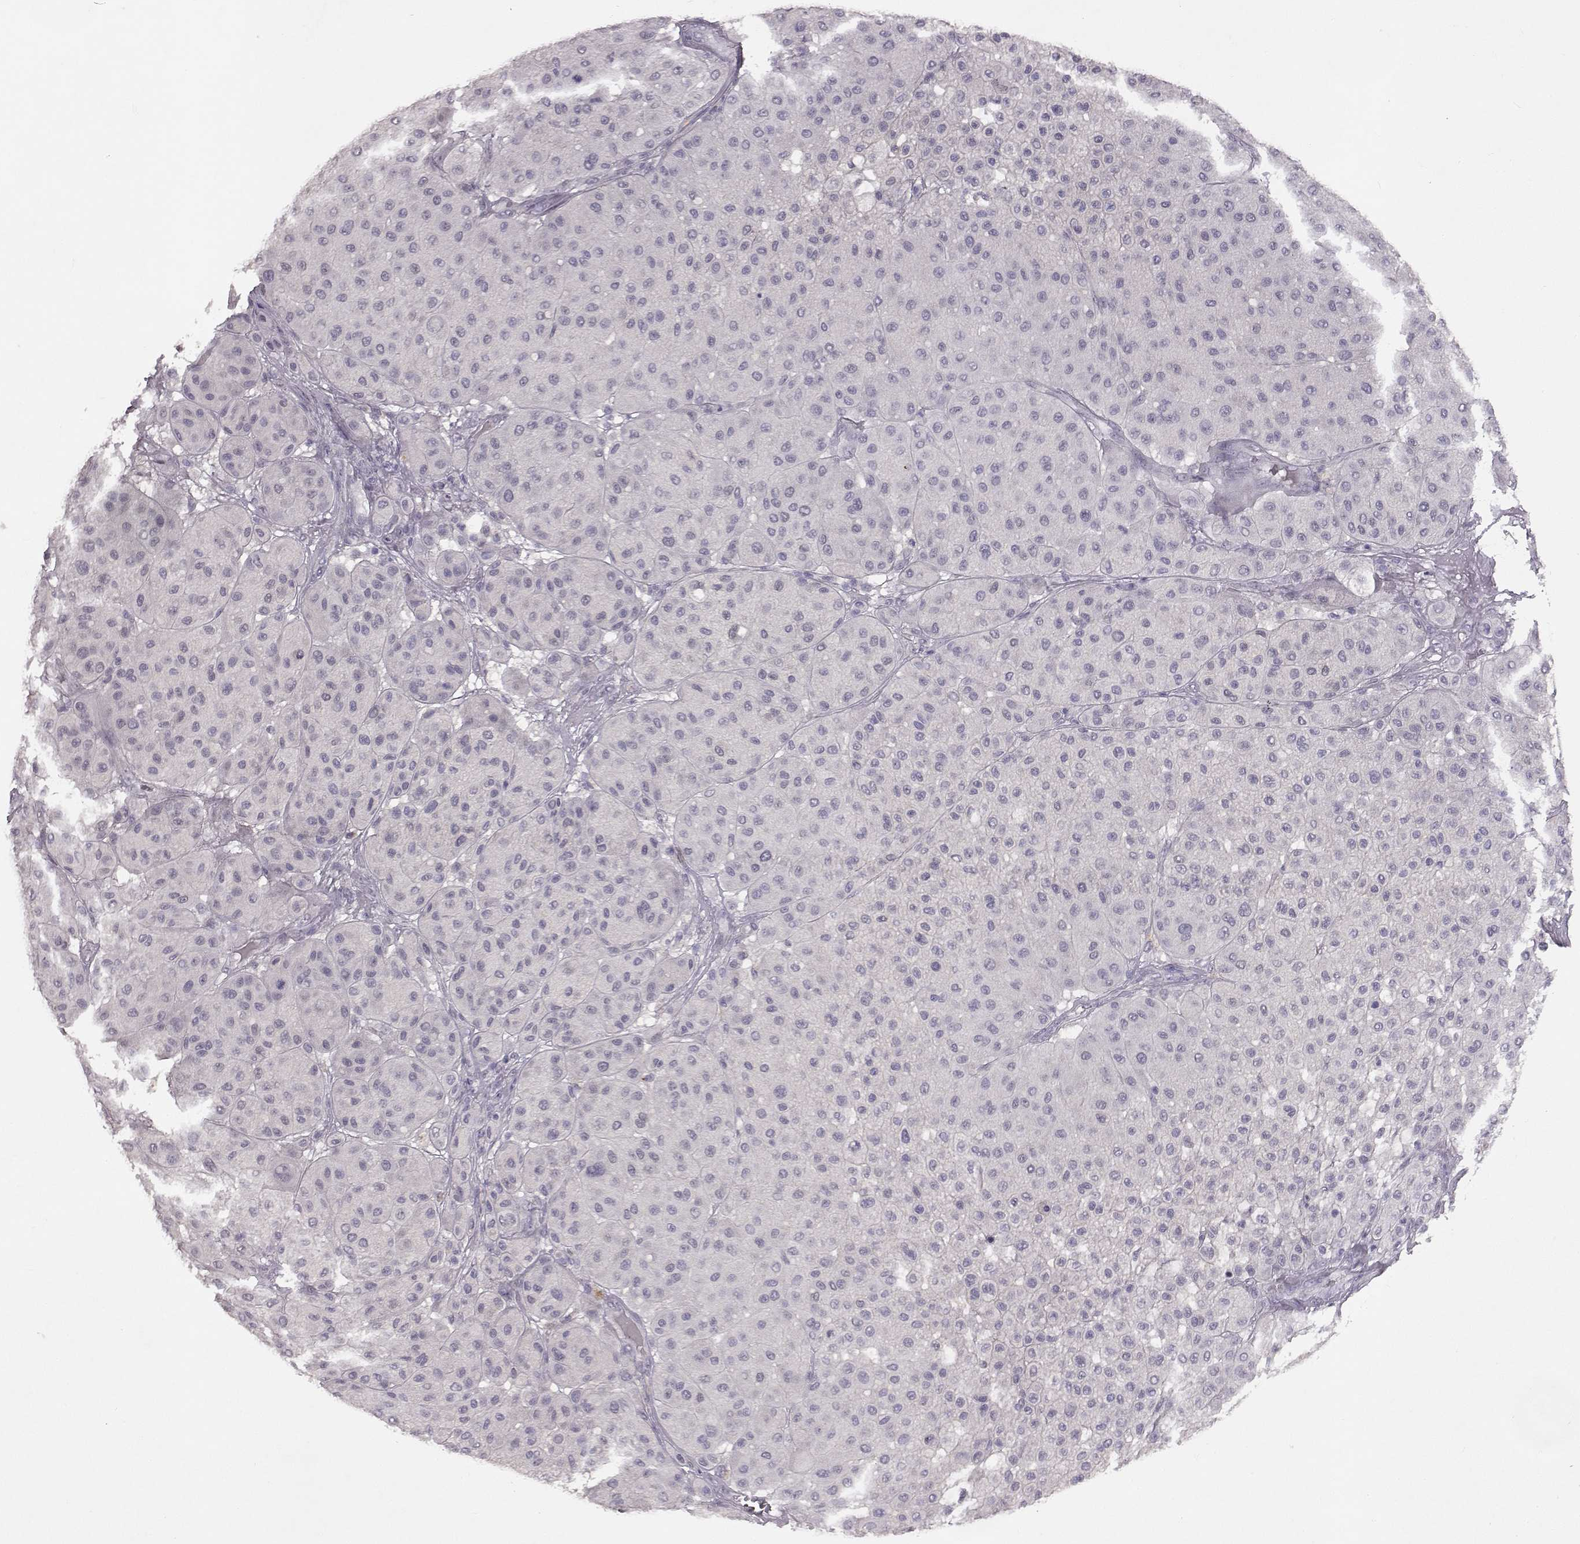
{"staining": {"intensity": "negative", "quantity": "none", "location": "none"}, "tissue": "melanoma", "cell_type": "Tumor cells", "image_type": "cancer", "snomed": [{"axis": "morphology", "description": "Malignant melanoma, Metastatic site"}, {"axis": "topography", "description": "Smooth muscle"}], "caption": "Melanoma was stained to show a protein in brown. There is no significant expression in tumor cells.", "gene": "SPAG17", "patient": {"sex": "male", "age": 41}}